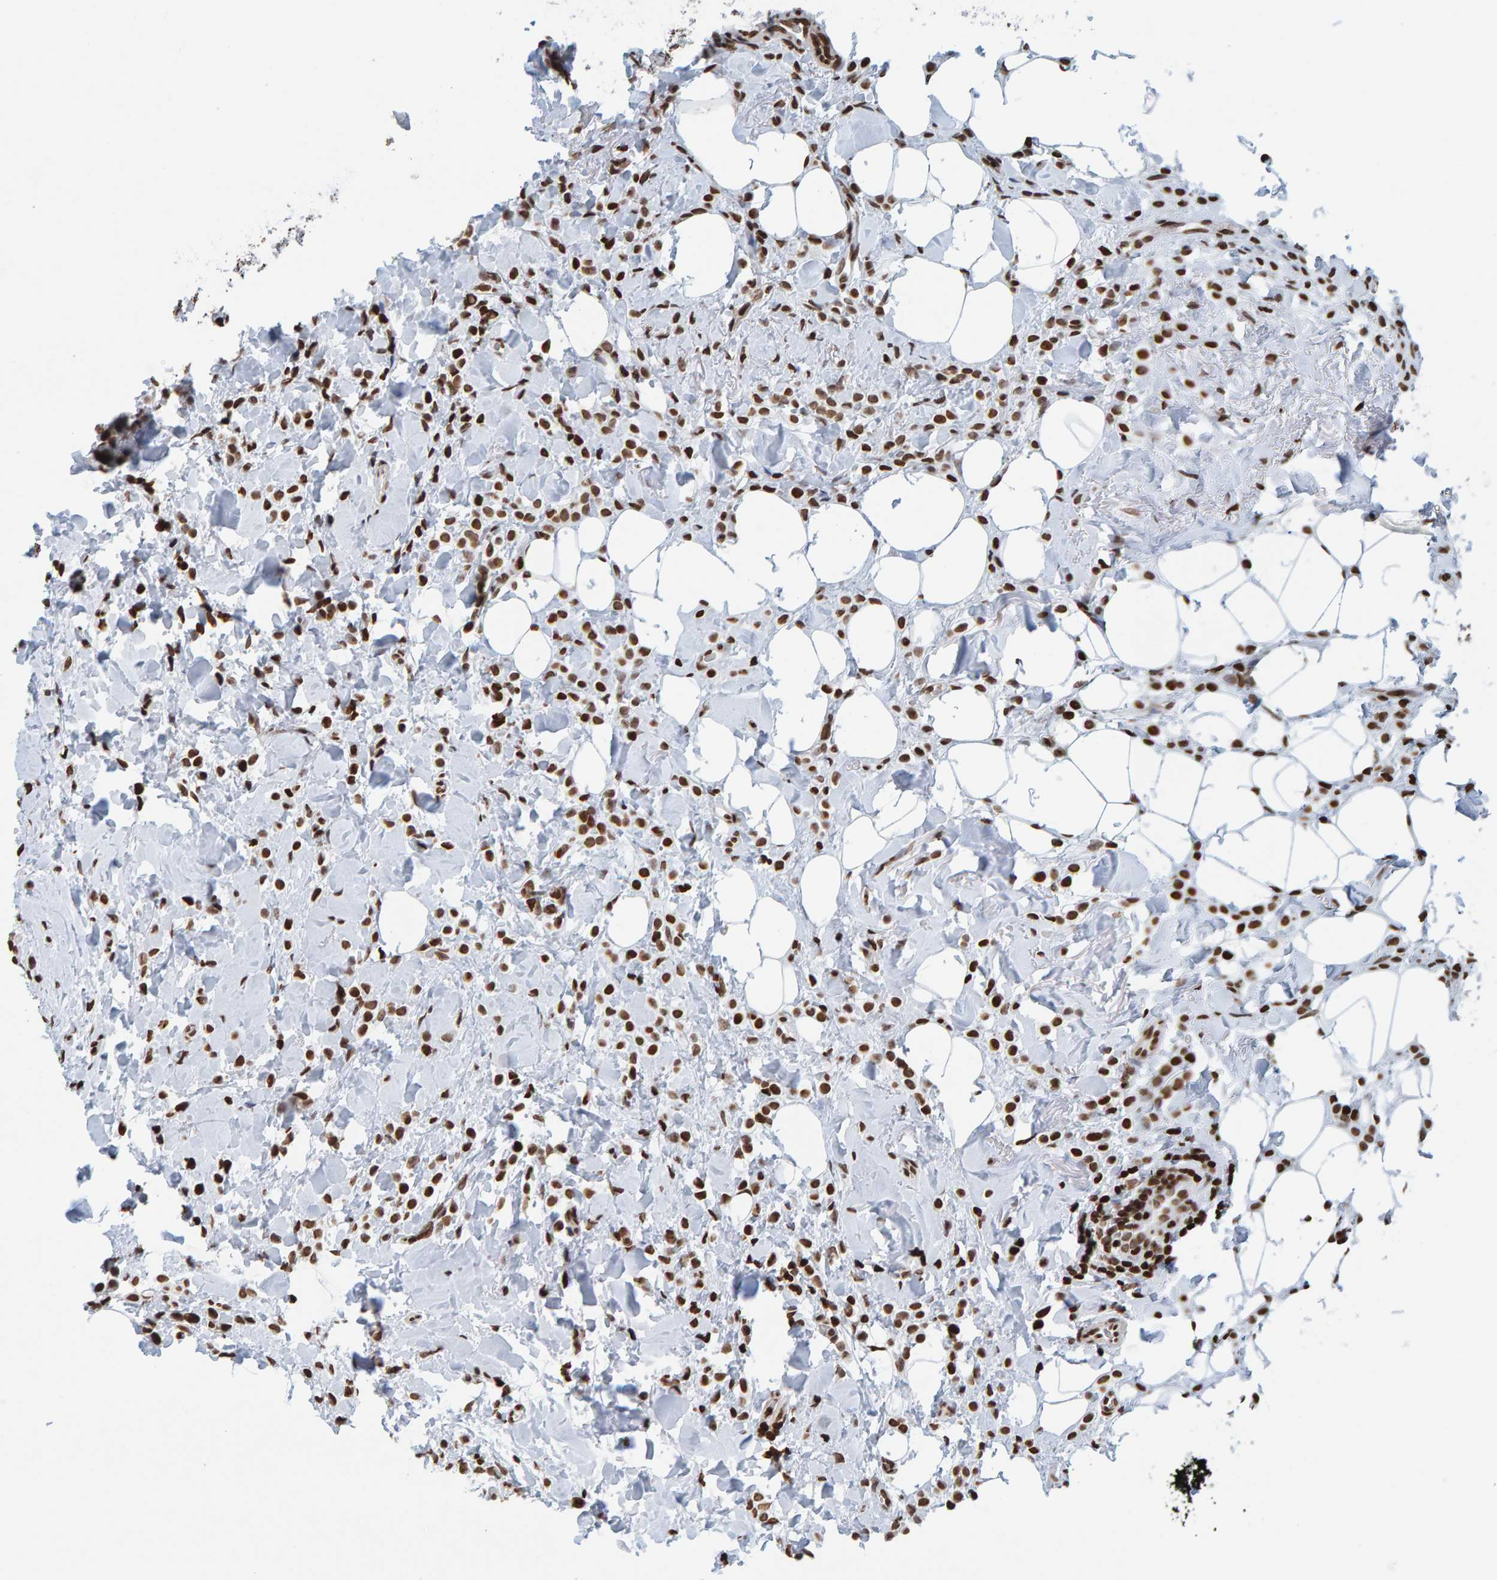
{"staining": {"intensity": "strong", "quantity": ">75%", "location": "nuclear"}, "tissue": "breast cancer", "cell_type": "Tumor cells", "image_type": "cancer", "snomed": [{"axis": "morphology", "description": "Normal tissue, NOS"}, {"axis": "morphology", "description": "Lobular carcinoma"}, {"axis": "topography", "description": "Breast"}], "caption": "Tumor cells show high levels of strong nuclear positivity in approximately >75% of cells in human breast cancer (lobular carcinoma).", "gene": "BRF2", "patient": {"sex": "female", "age": 50}}